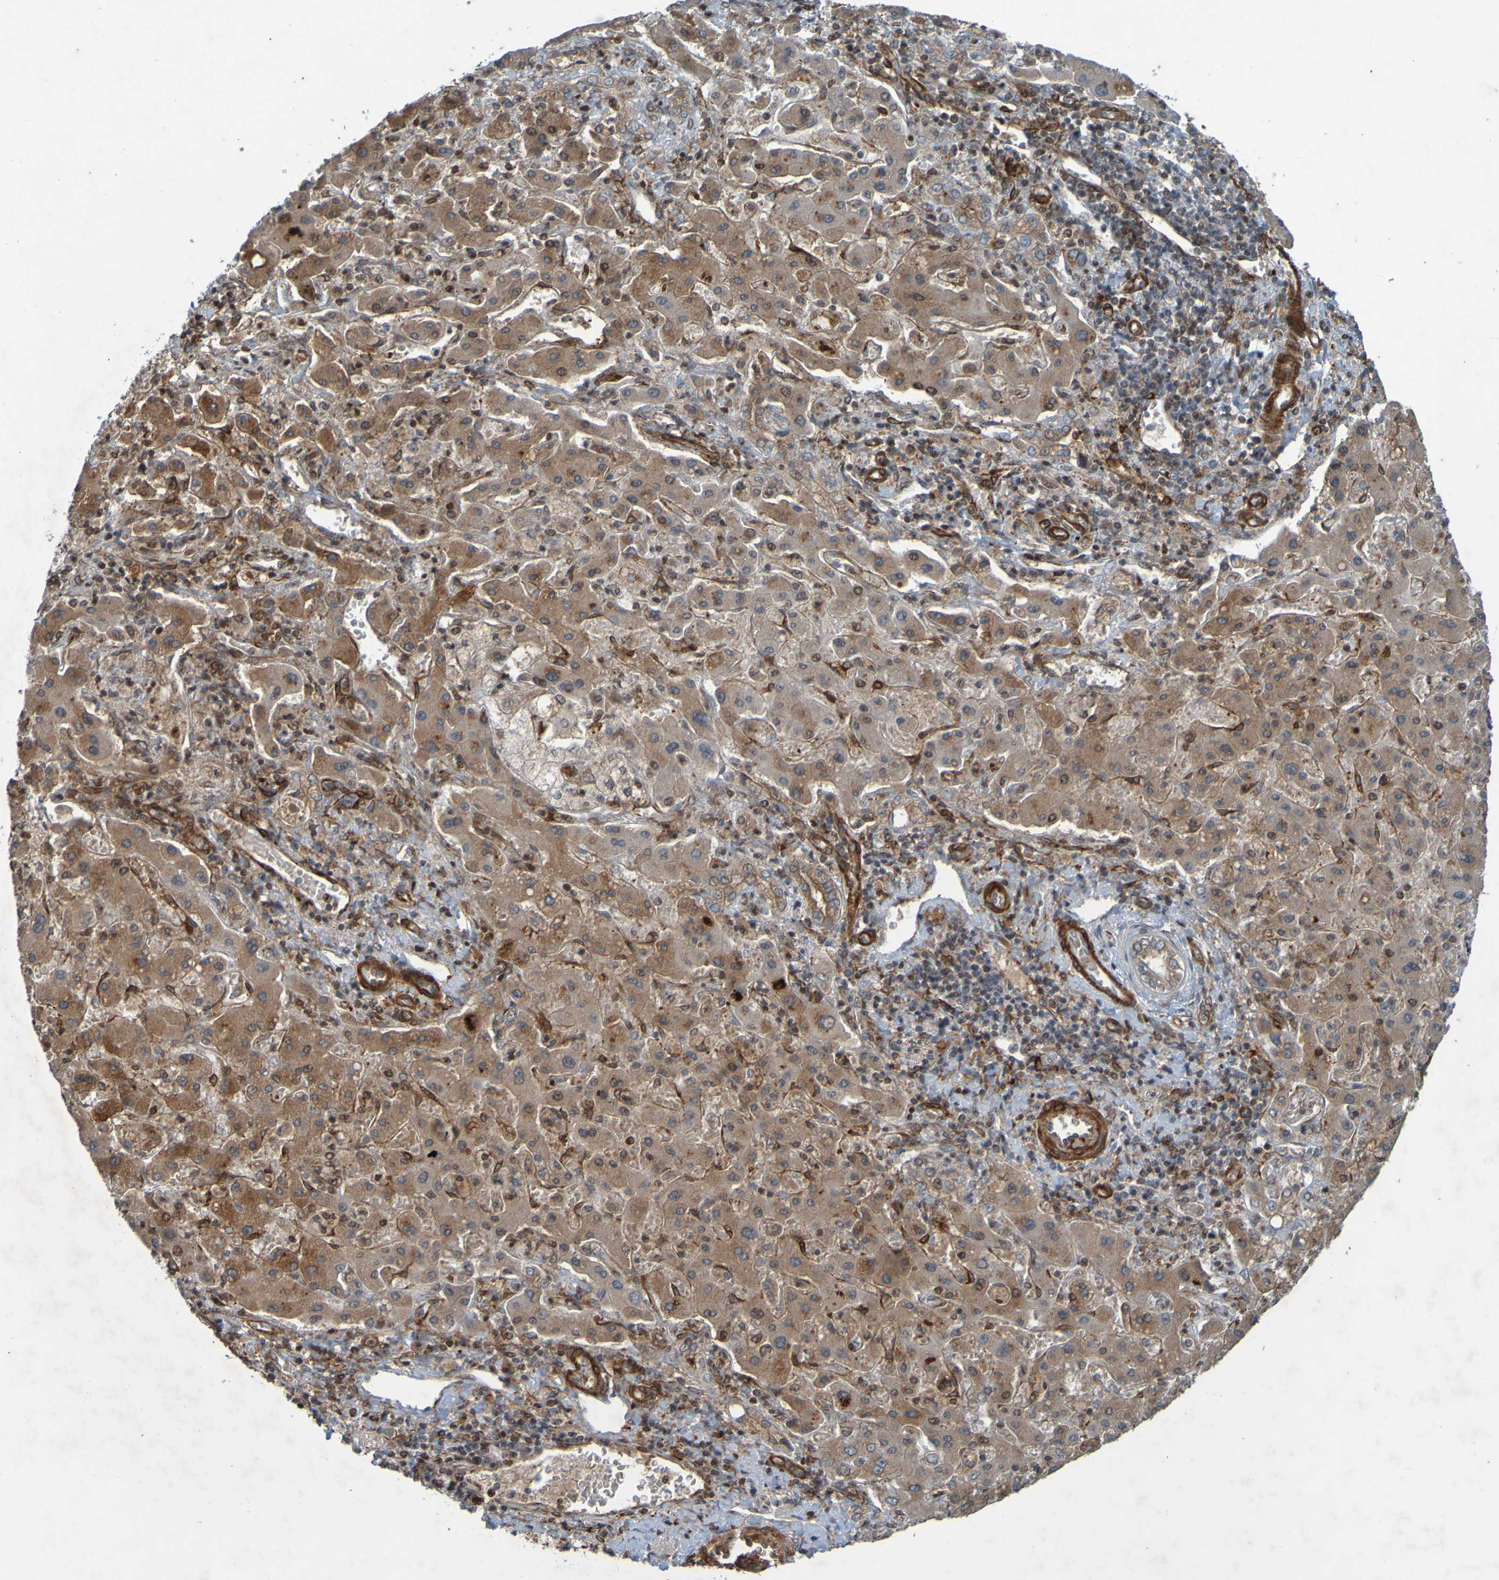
{"staining": {"intensity": "weak", "quantity": ">75%", "location": "cytoplasmic/membranous"}, "tissue": "liver cancer", "cell_type": "Tumor cells", "image_type": "cancer", "snomed": [{"axis": "morphology", "description": "Cholangiocarcinoma"}, {"axis": "topography", "description": "Liver"}], "caption": "IHC micrograph of neoplastic tissue: human cholangiocarcinoma (liver) stained using IHC exhibits low levels of weak protein expression localized specifically in the cytoplasmic/membranous of tumor cells, appearing as a cytoplasmic/membranous brown color.", "gene": "GUCY1A1", "patient": {"sex": "male", "age": 50}}